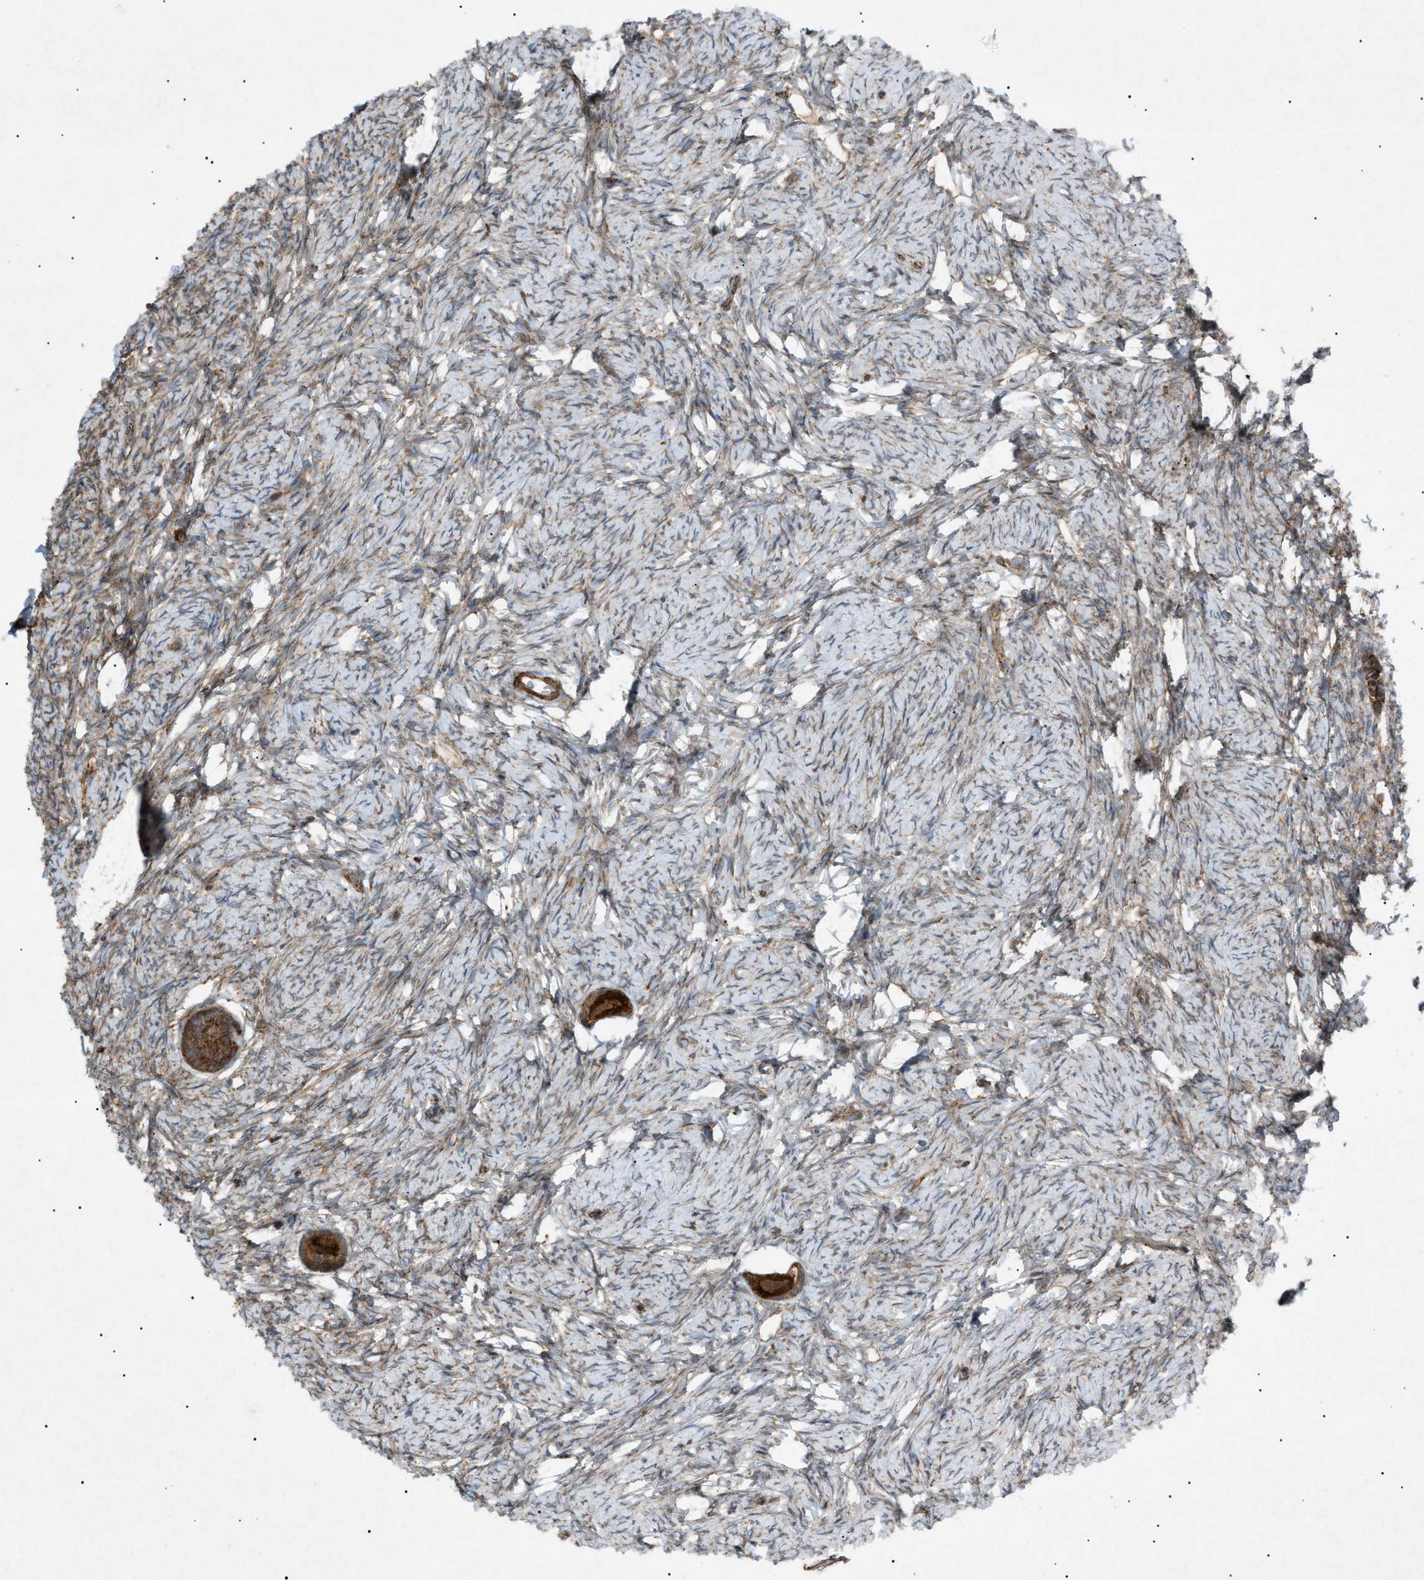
{"staining": {"intensity": "strong", "quantity": ">75%", "location": "cytoplasmic/membranous"}, "tissue": "ovary", "cell_type": "Follicle cells", "image_type": "normal", "snomed": [{"axis": "morphology", "description": "Normal tissue, NOS"}, {"axis": "topography", "description": "Ovary"}], "caption": "Immunohistochemical staining of normal ovary reveals >75% levels of strong cytoplasmic/membranous protein positivity in about >75% of follicle cells. (brown staining indicates protein expression, while blue staining denotes nuclei).", "gene": "C1GALT1C1", "patient": {"sex": "female", "age": 33}}